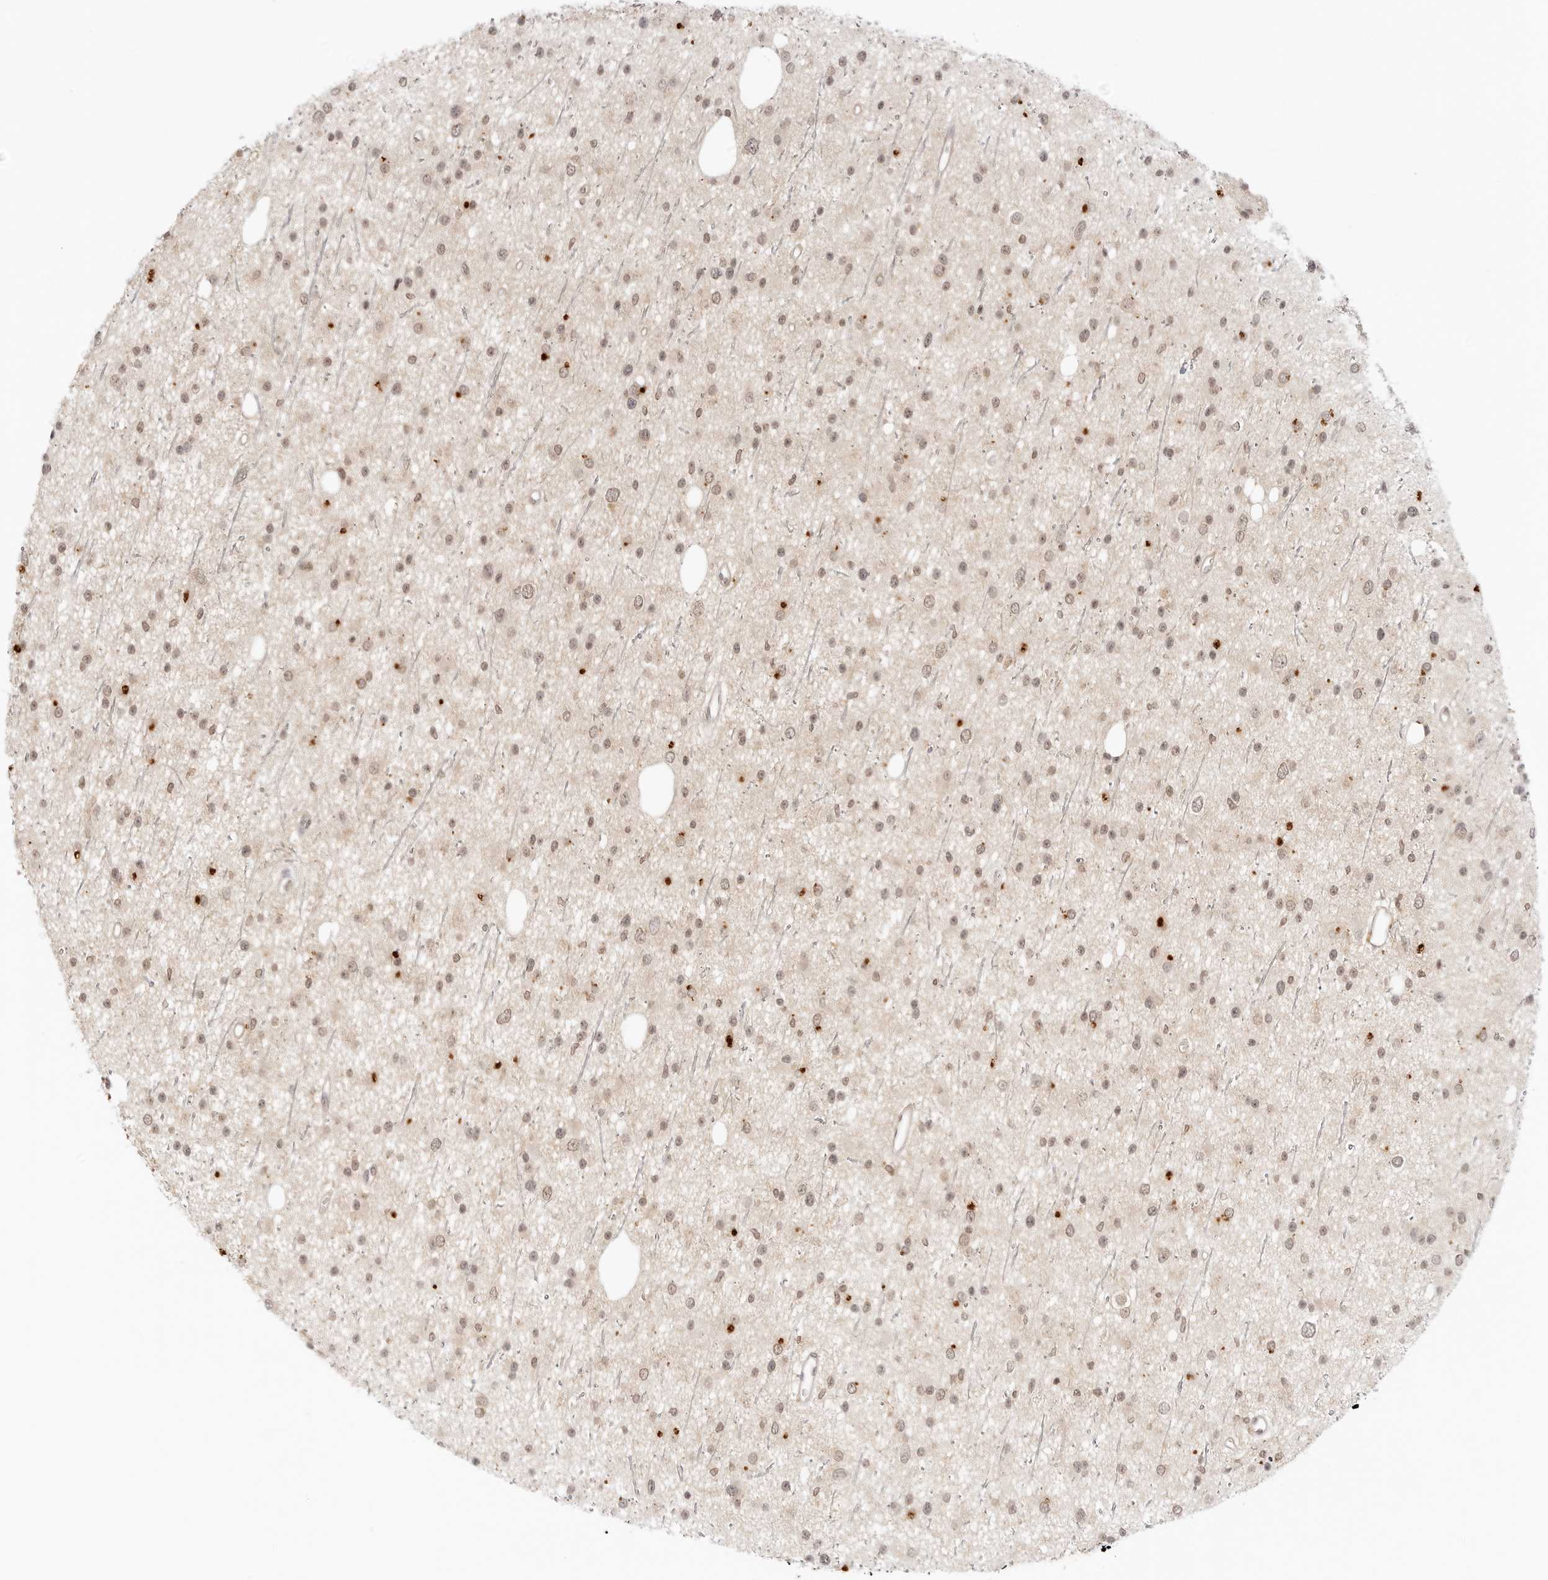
{"staining": {"intensity": "moderate", "quantity": "<25%", "location": "cytoplasmic/membranous"}, "tissue": "glioma", "cell_type": "Tumor cells", "image_type": "cancer", "snomed": [{"axis": "morphology", "description": "Glioma, malignant, Low grade"}, {"axis": "topography", "description": "Cerebral cortex"}], "caption": "There is low levels of moderate cytoplasmic/membranous expression in tumor cells of glioma, as demonstrated by immunohistochemical staining (brown color).", "gene": "EPHA1", "patient": {"sex": "female", "age": 39}}